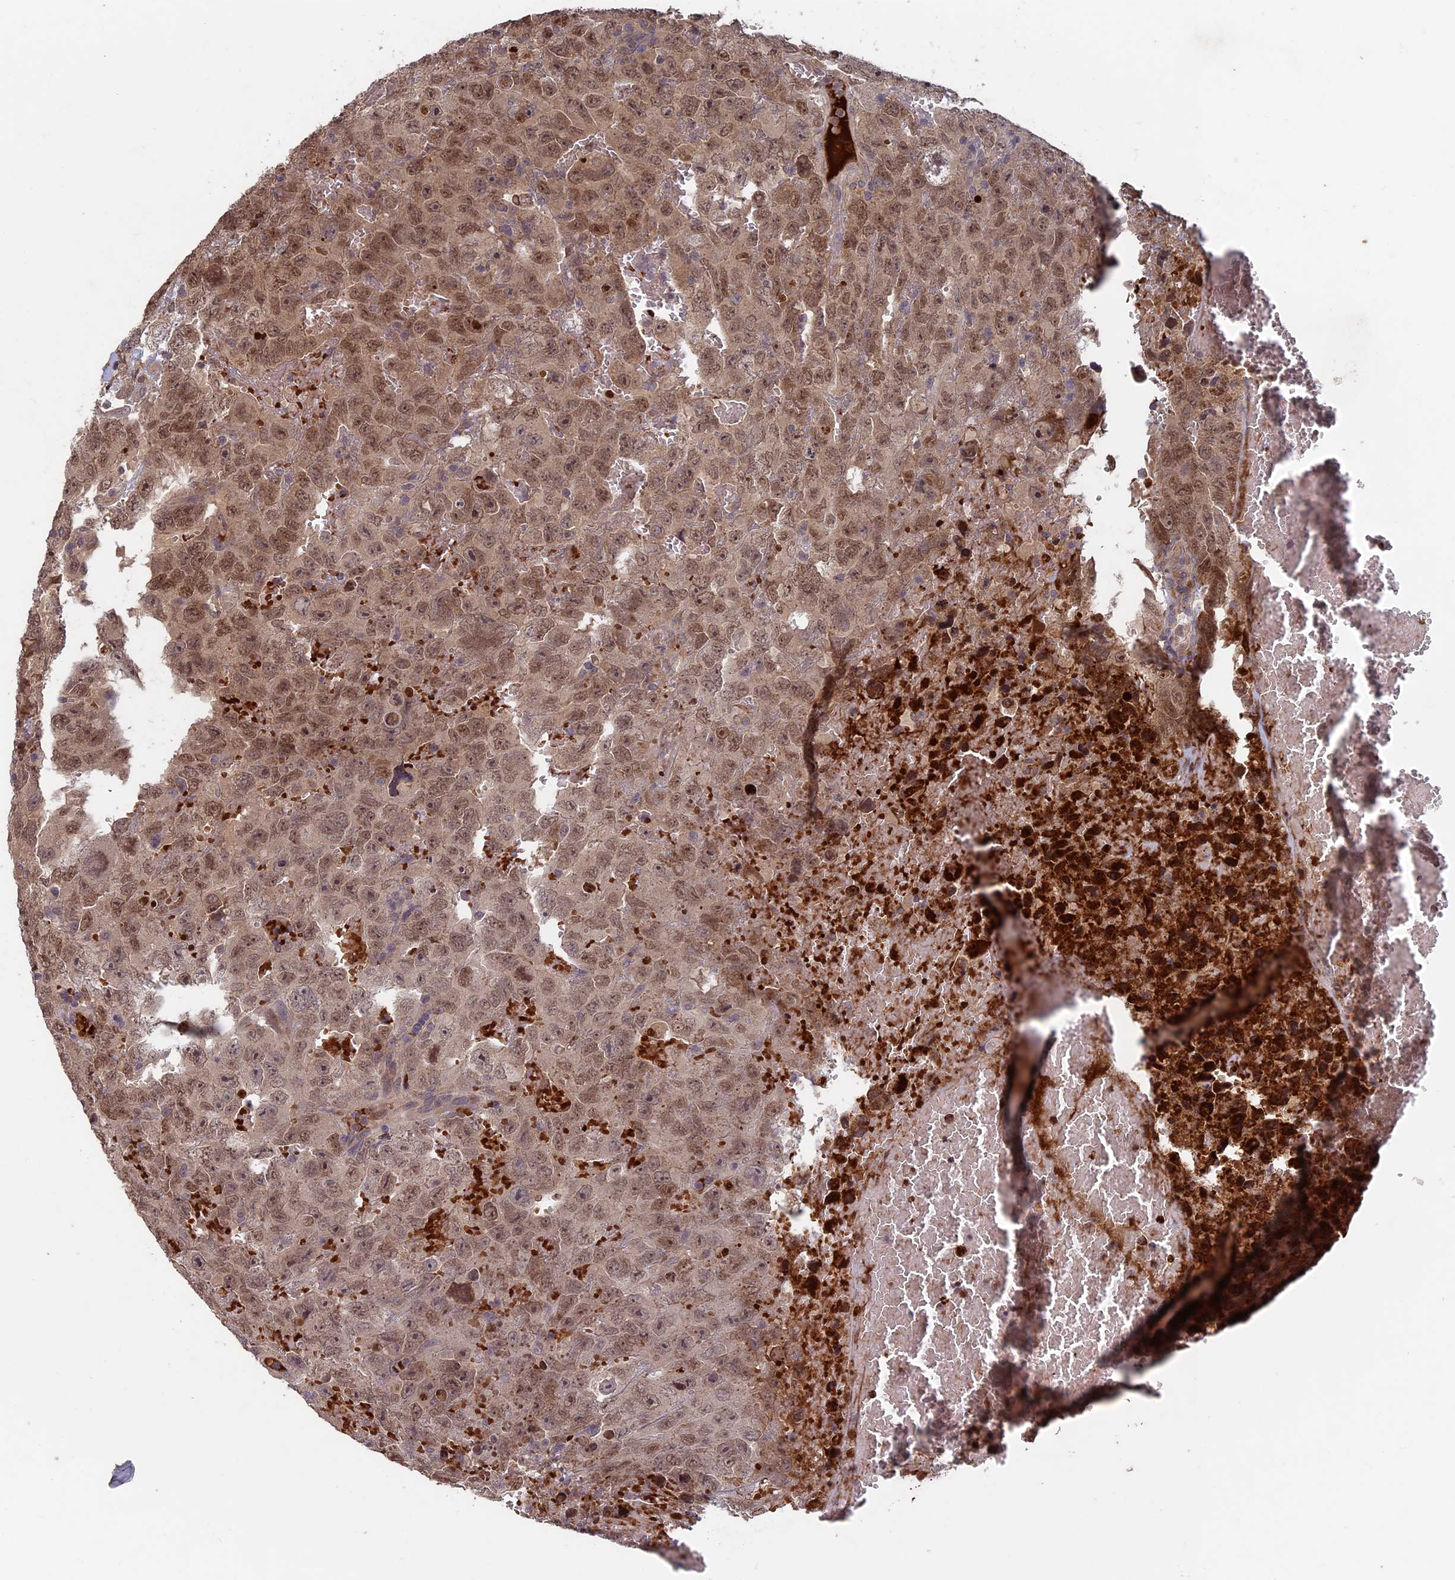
{"staining": {"intensity": "moderate", "quantity": ">75%", "location": "cytoplasmic/membranous,nuclear"}, "tissue": "testis cancer", "cell_type": "Tumor cells", "image_type": "cancer", "snomed": [{"axis": "morphology", "description": "Carcinoma, Embryonal, NOS"}, {"axis": "topography", "description": "Testis"}], "caption": "Immunohistochemistry (IHC) of embryonal carcinoma (testis) shows medium levels of moderate cytoplasmic/membranous and nuclear positivity in approximately >75% of tumor cells.", "gene": "RCCD1", "patient": {"sex": "male", "age": 45}}